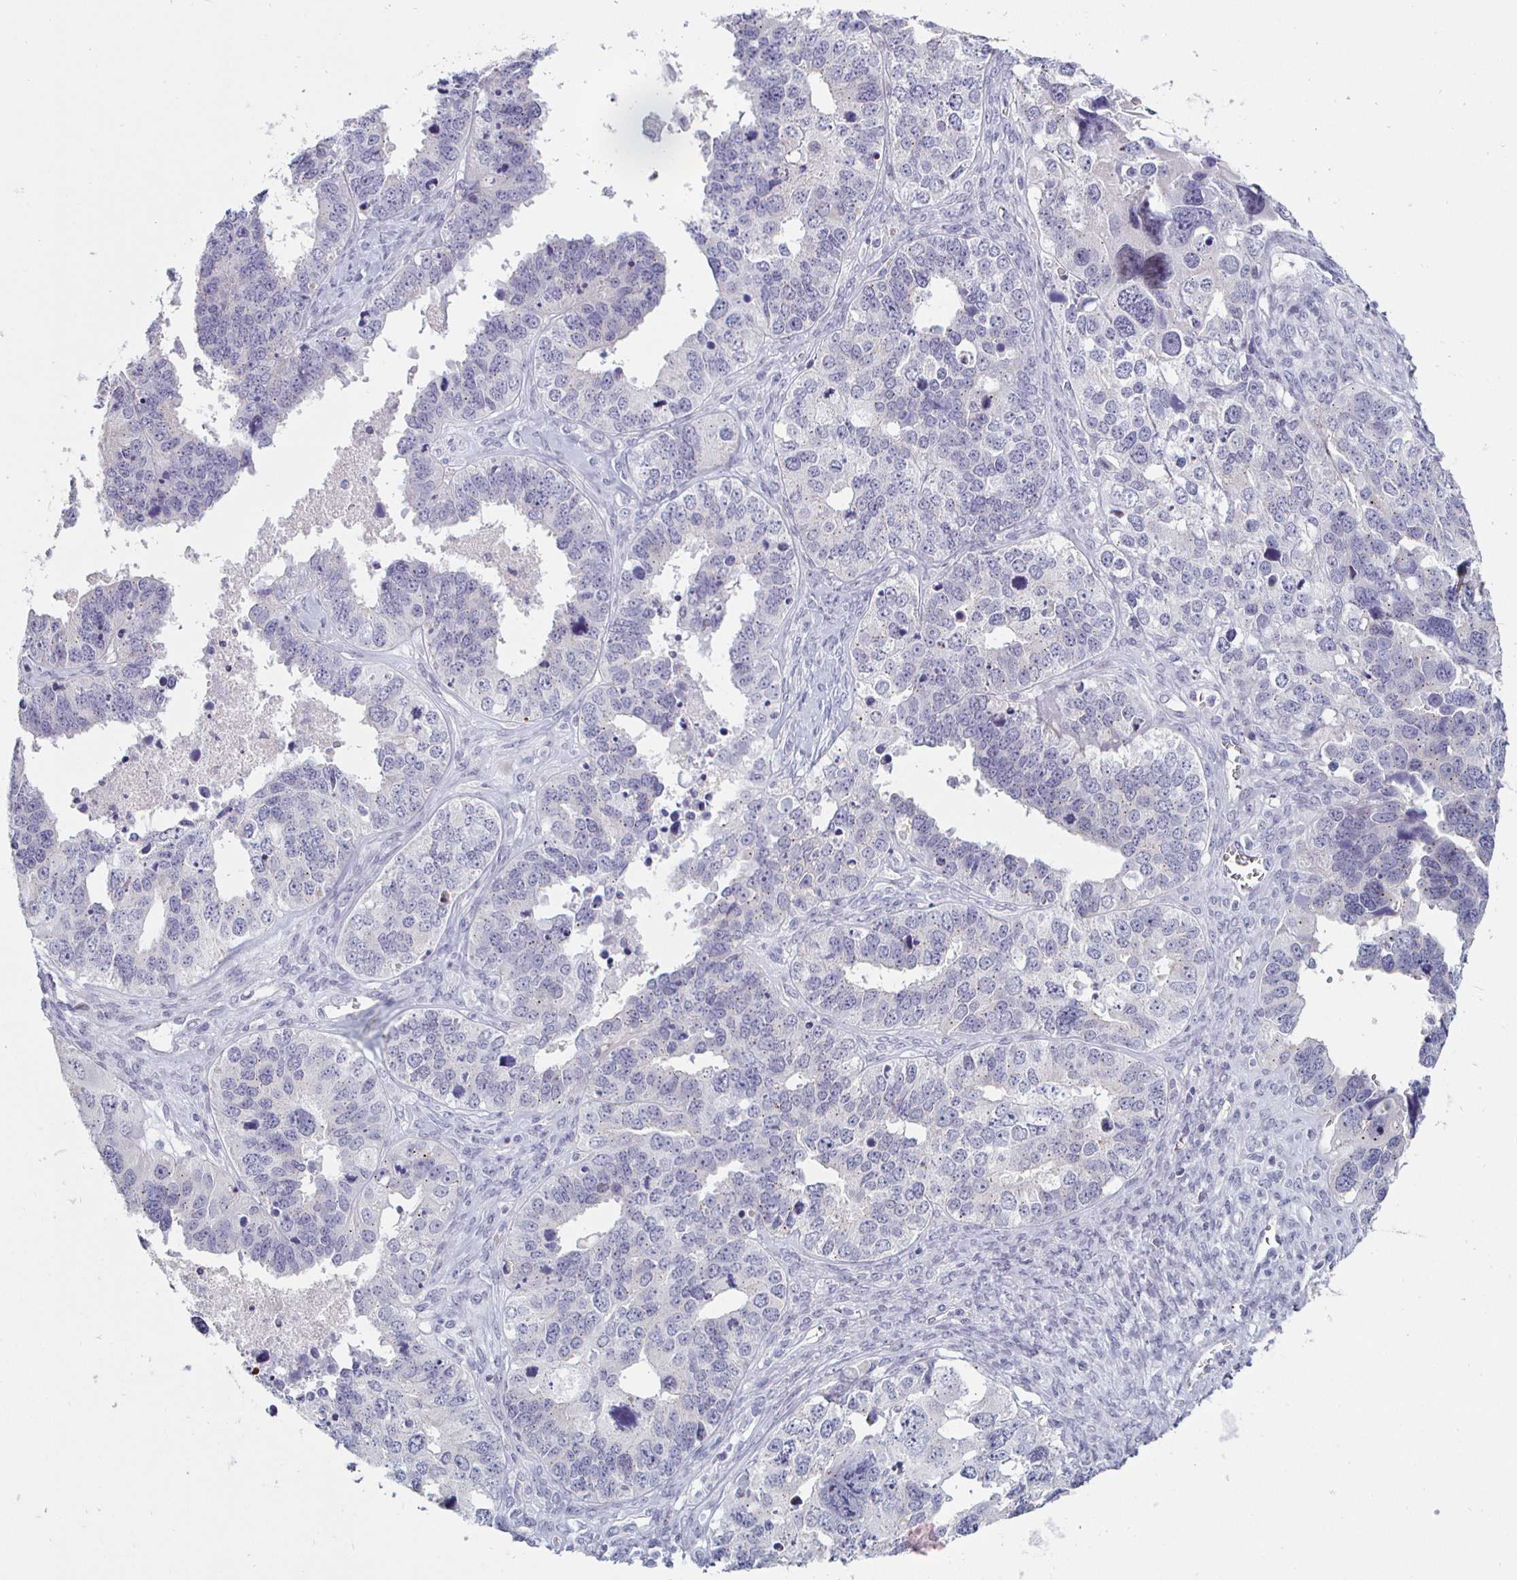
{"staining": {"intensity": "negative", "quantity": "none", "location": "none"}, "tissue": "ovarian cancer", "cell_type": "Tumor cells", "image_type": "cancer", "snomed": [{"axis": "morphology", "description": "Cystadenocarcinoma, serous, NOS"}, {"axis": "topography", "description": "Ovary"}], "caption": "Protein analysis of ovarian cancer (serous cystadenocarcinoma) reveals no significant staining in tumor cells.", "gene": "DMRTB1", "patient": {"sex": "female", "age": 76}}